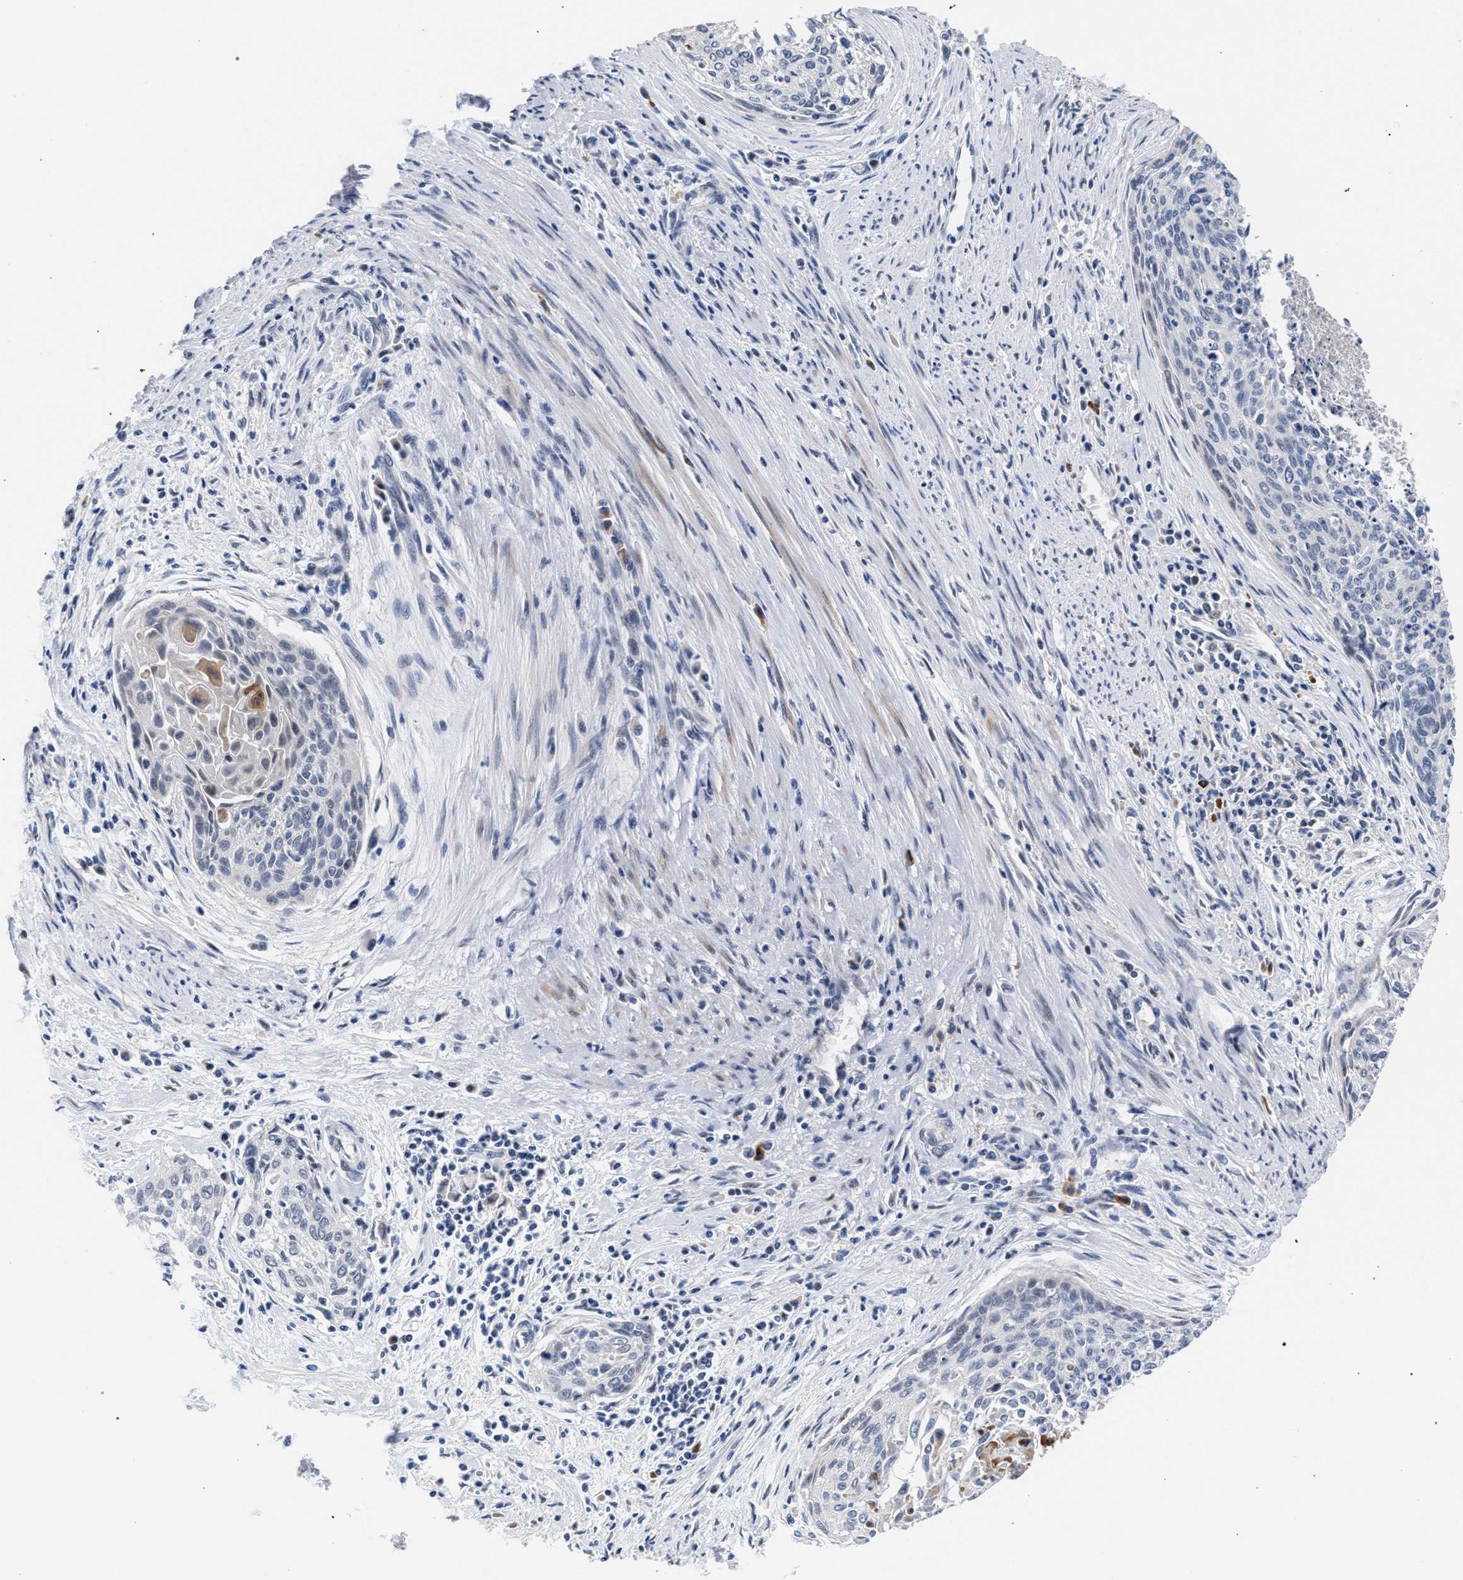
{"staining": {"intensity": "negative", "quantity": "none", "location": "none"}, "tissue": "cervical cancer", "cell_type": "Tumor cells", "image_type": "cancer", "snomed": [{"axis": "morphology", "description": "Squamous cell carcinoma, NOS"}, {"axis": "topography", "description": "Cervix"}], "caption": "An image of cervical cancer stained for a protein demonstrates no brown staining in tumor cells.", "gene": "RNF135", "patient": {"sex": "female", "age": 55}}